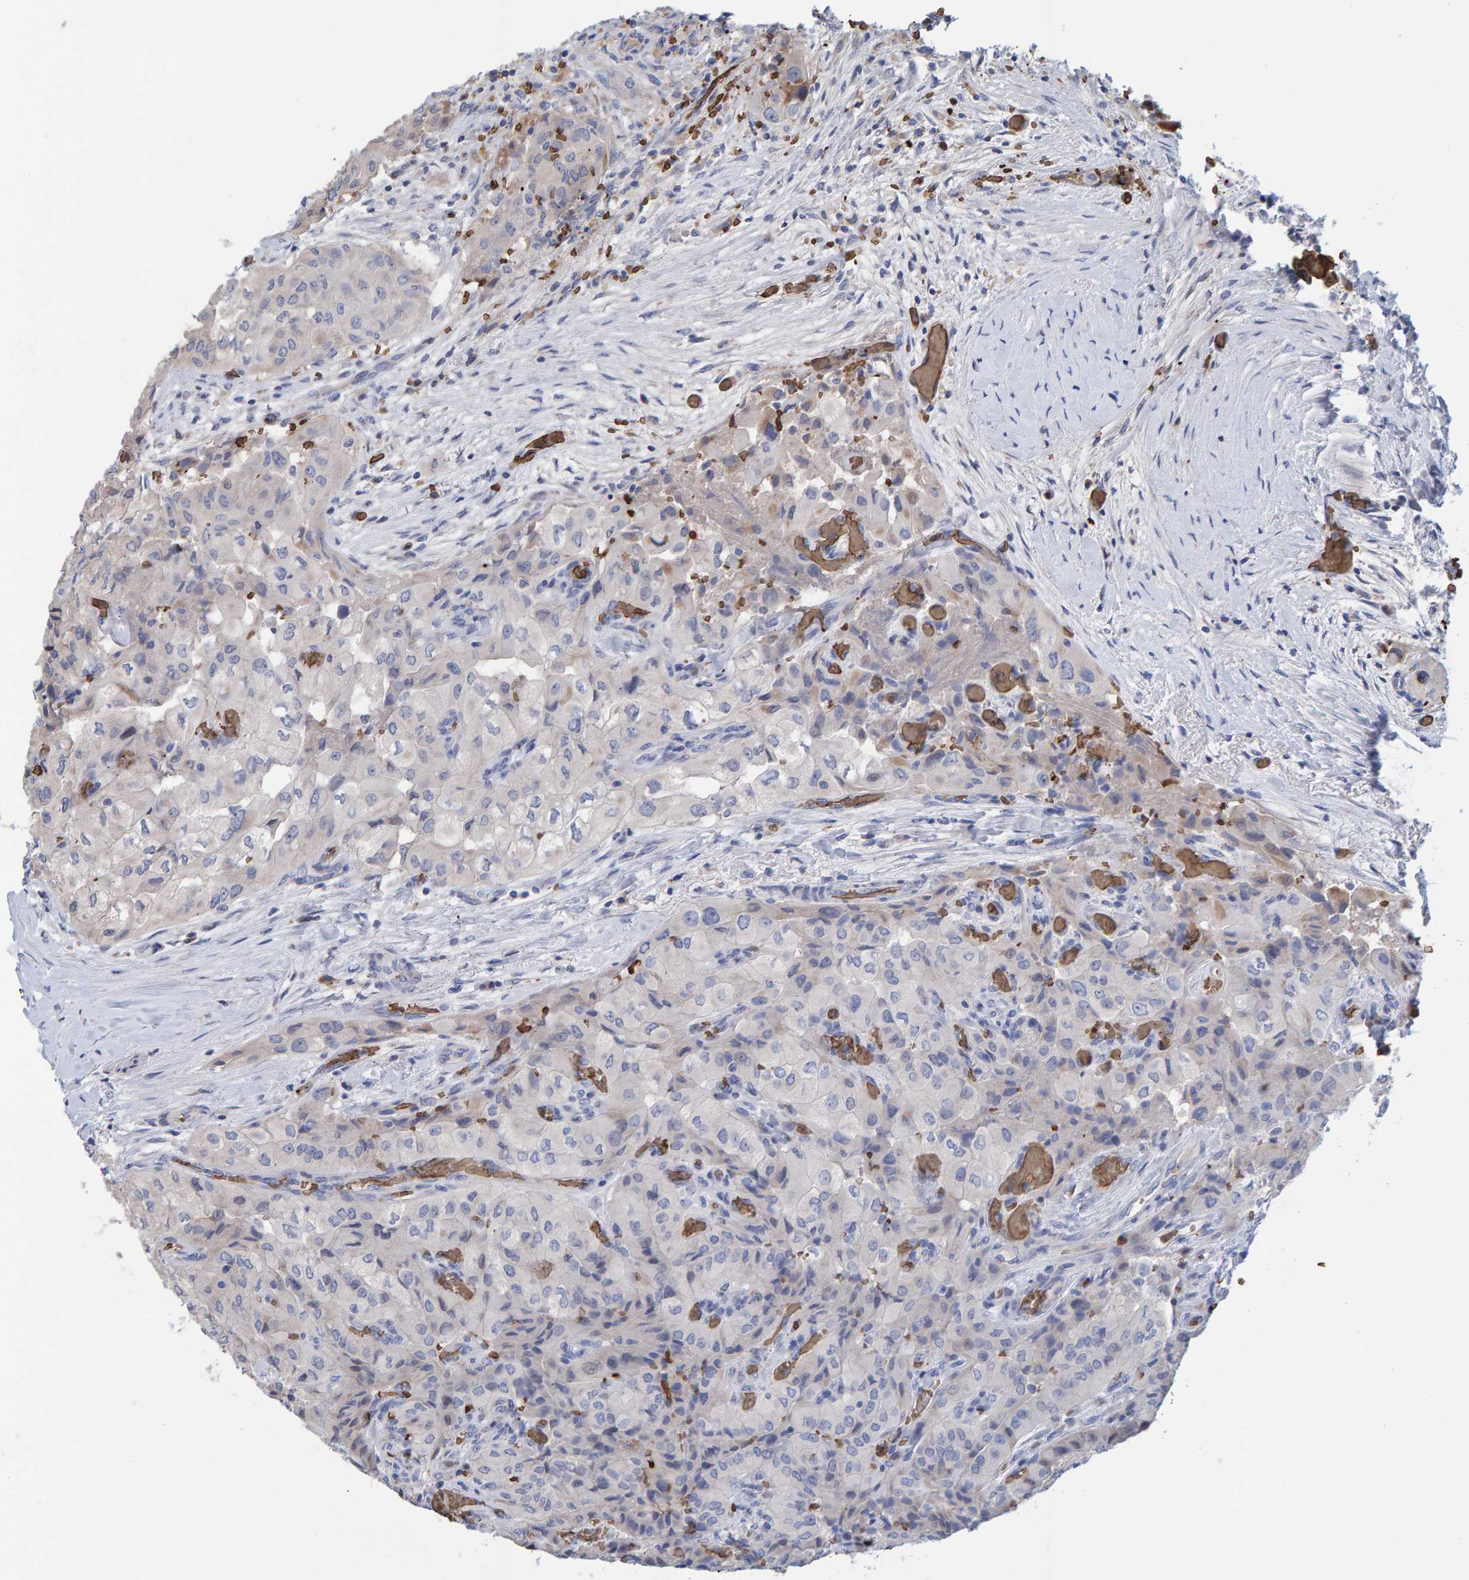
{"staining": {"intensity": "weak", "quantity": "25%-75%", "location": "cytoplasmic/membranous"}, "tissue": "thyroid cancer", "cell_type": "Tumor cells", "image_type": "cancer", "snomed": [{"axis": "morphology", "description": "Papillary adenocarcinoma, NOS"}, {"axis": "topography", "description": "Thyroid gland"}], "caption": "DAB immunohistochemical staining of papillary adenocarcinoma (thyroid) exhibits weak cytoplasmic/membranous protein staining in approximately 25%-75% of tumor cells.", "gene": "VPS9D1", "patient": {"sex": "female", "age": 59}}